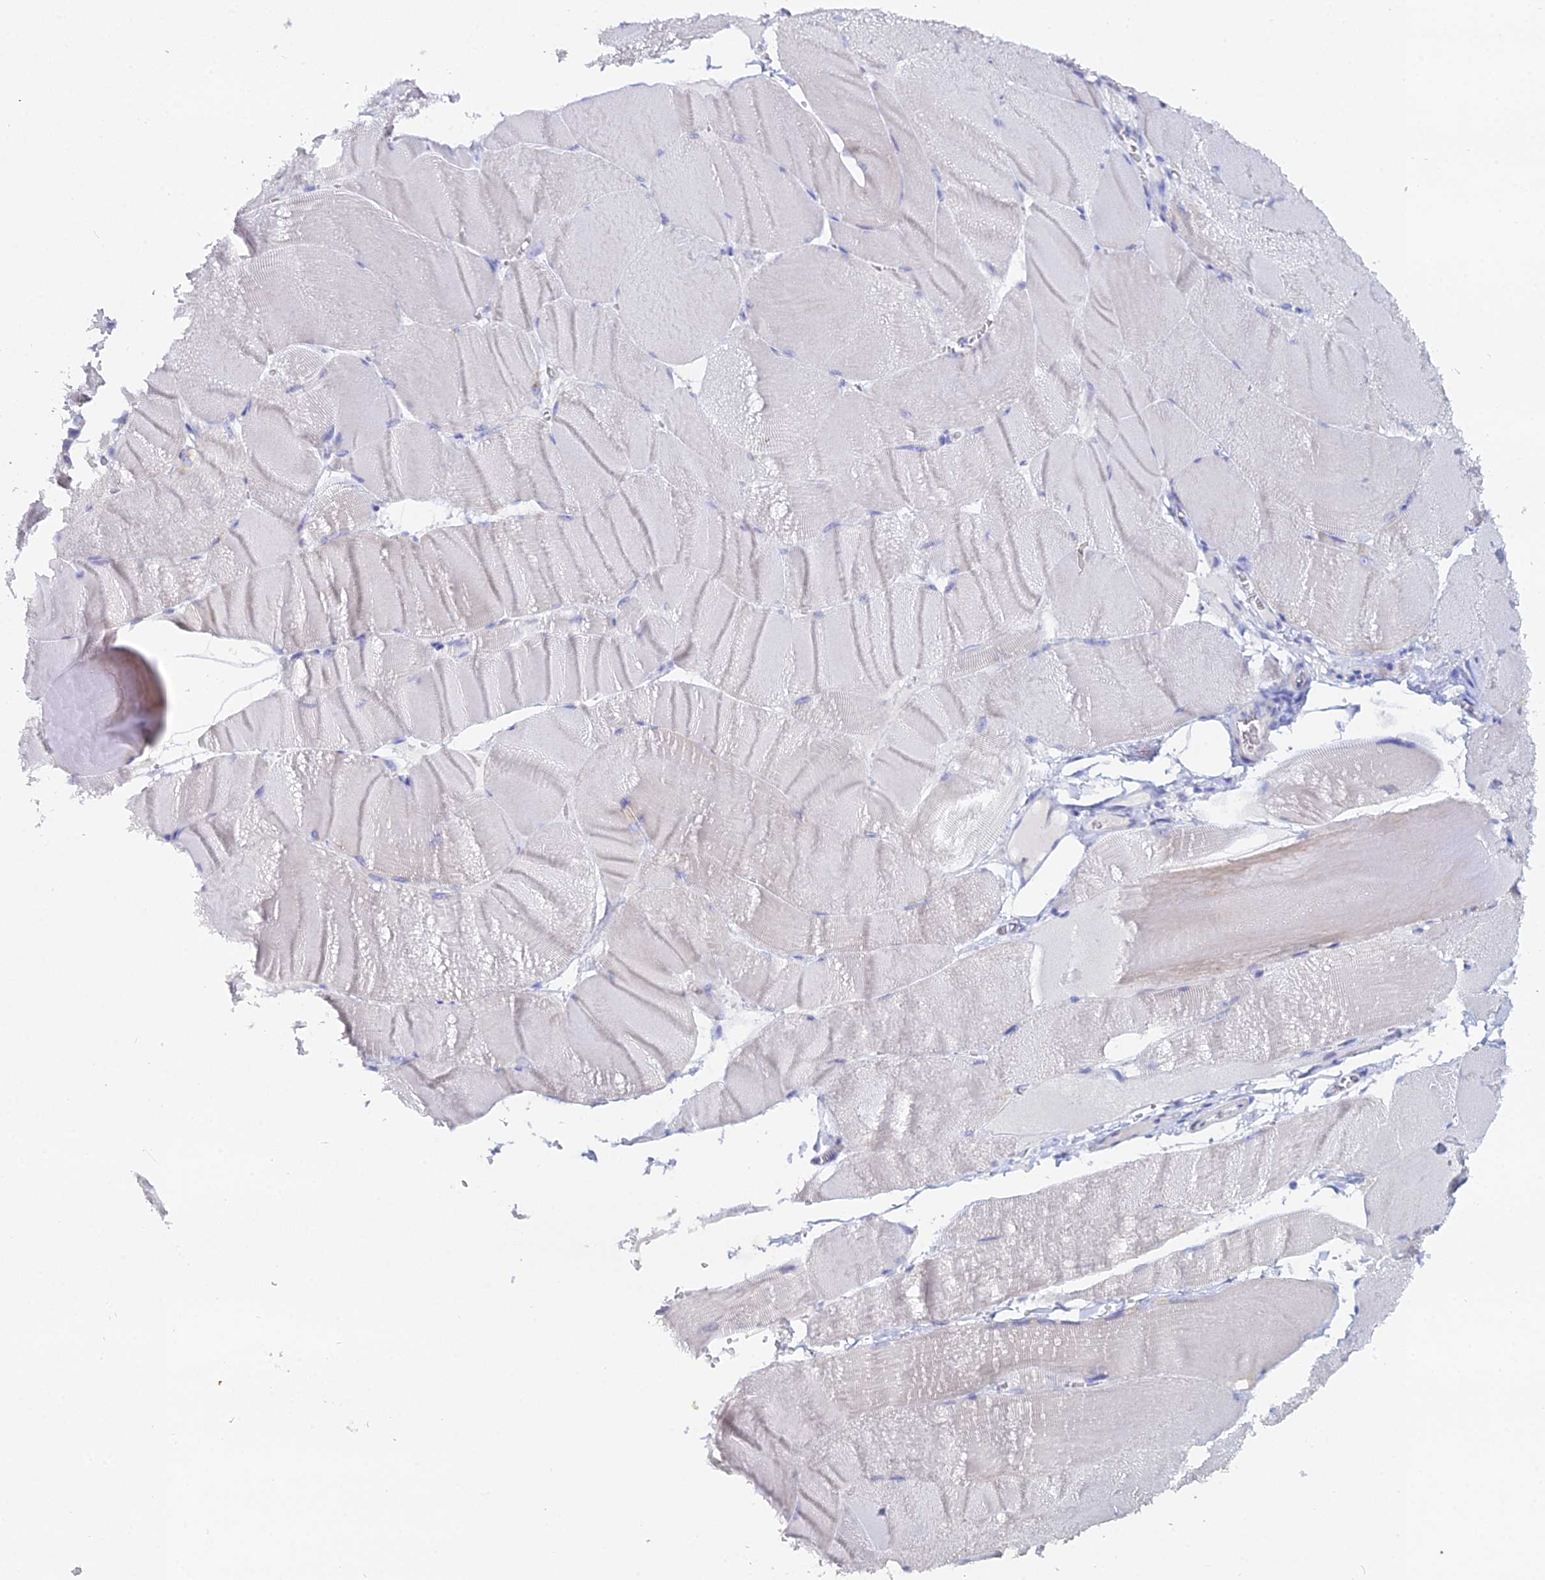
{"staining": {"intensity": "weak", "quantity": "<25%", "location": "cytoplasmic/membranous"}, "tissue": "skeletal muscle", "cell_type": "Myocytes", "image_type": "normal", "snomed": [{"axis": "morphology", "description": "Normal tissue, NOS"}, {"axis": "morphology", "description": "Basal cell carcinoma"}, {"axis": "topography", "description": "Skeletal muscle"}], "caption": "Myocytes show no significant expression in unremarkable skeletal muscle. The staining was performed using DAB to visualize the protein expression in brown, while the nuclei were stained in blue with hematoxylin (Magnification: 20x).", "gene": "DHX34", "patient": {"sex": "female", "age": 64}}